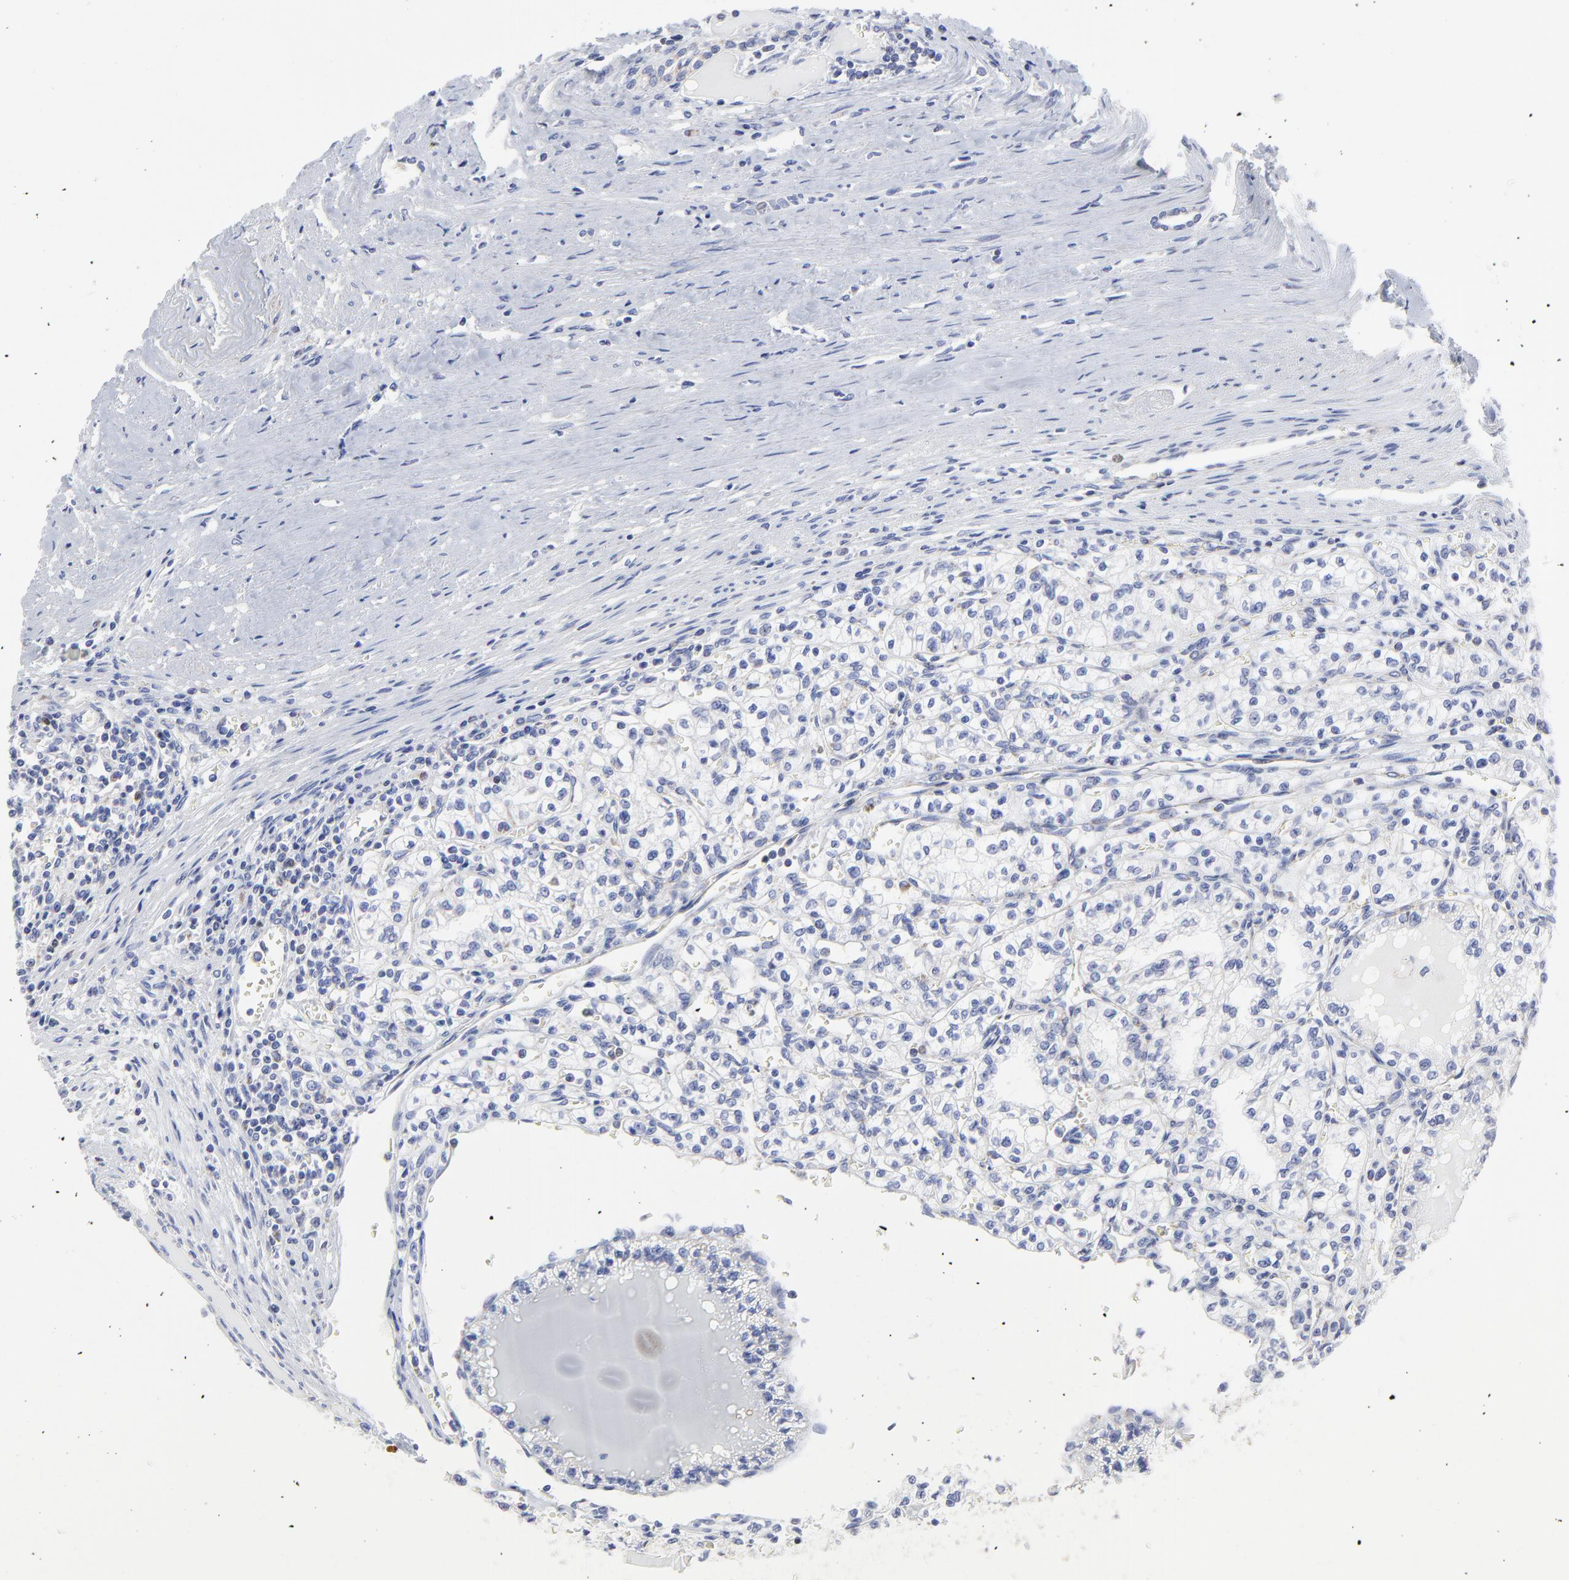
{"staining": {"intensity": "weak", "quantity": "<25%", "location": "nuclear"}, "tissue": "renal cancer", "cell_type": "Tumor cells", "image_type": "cancer", "snomed": [{"axis": "morphology", "description": "Adenocarcinoma, NOS"}, {"axis": "topography", "description": "Kidney"}], "caption": "Tumor cells show no significant protein positivity in renal cancer.", "gene": "NCAPH", "patient": {"sex": "male", "age": 61}}